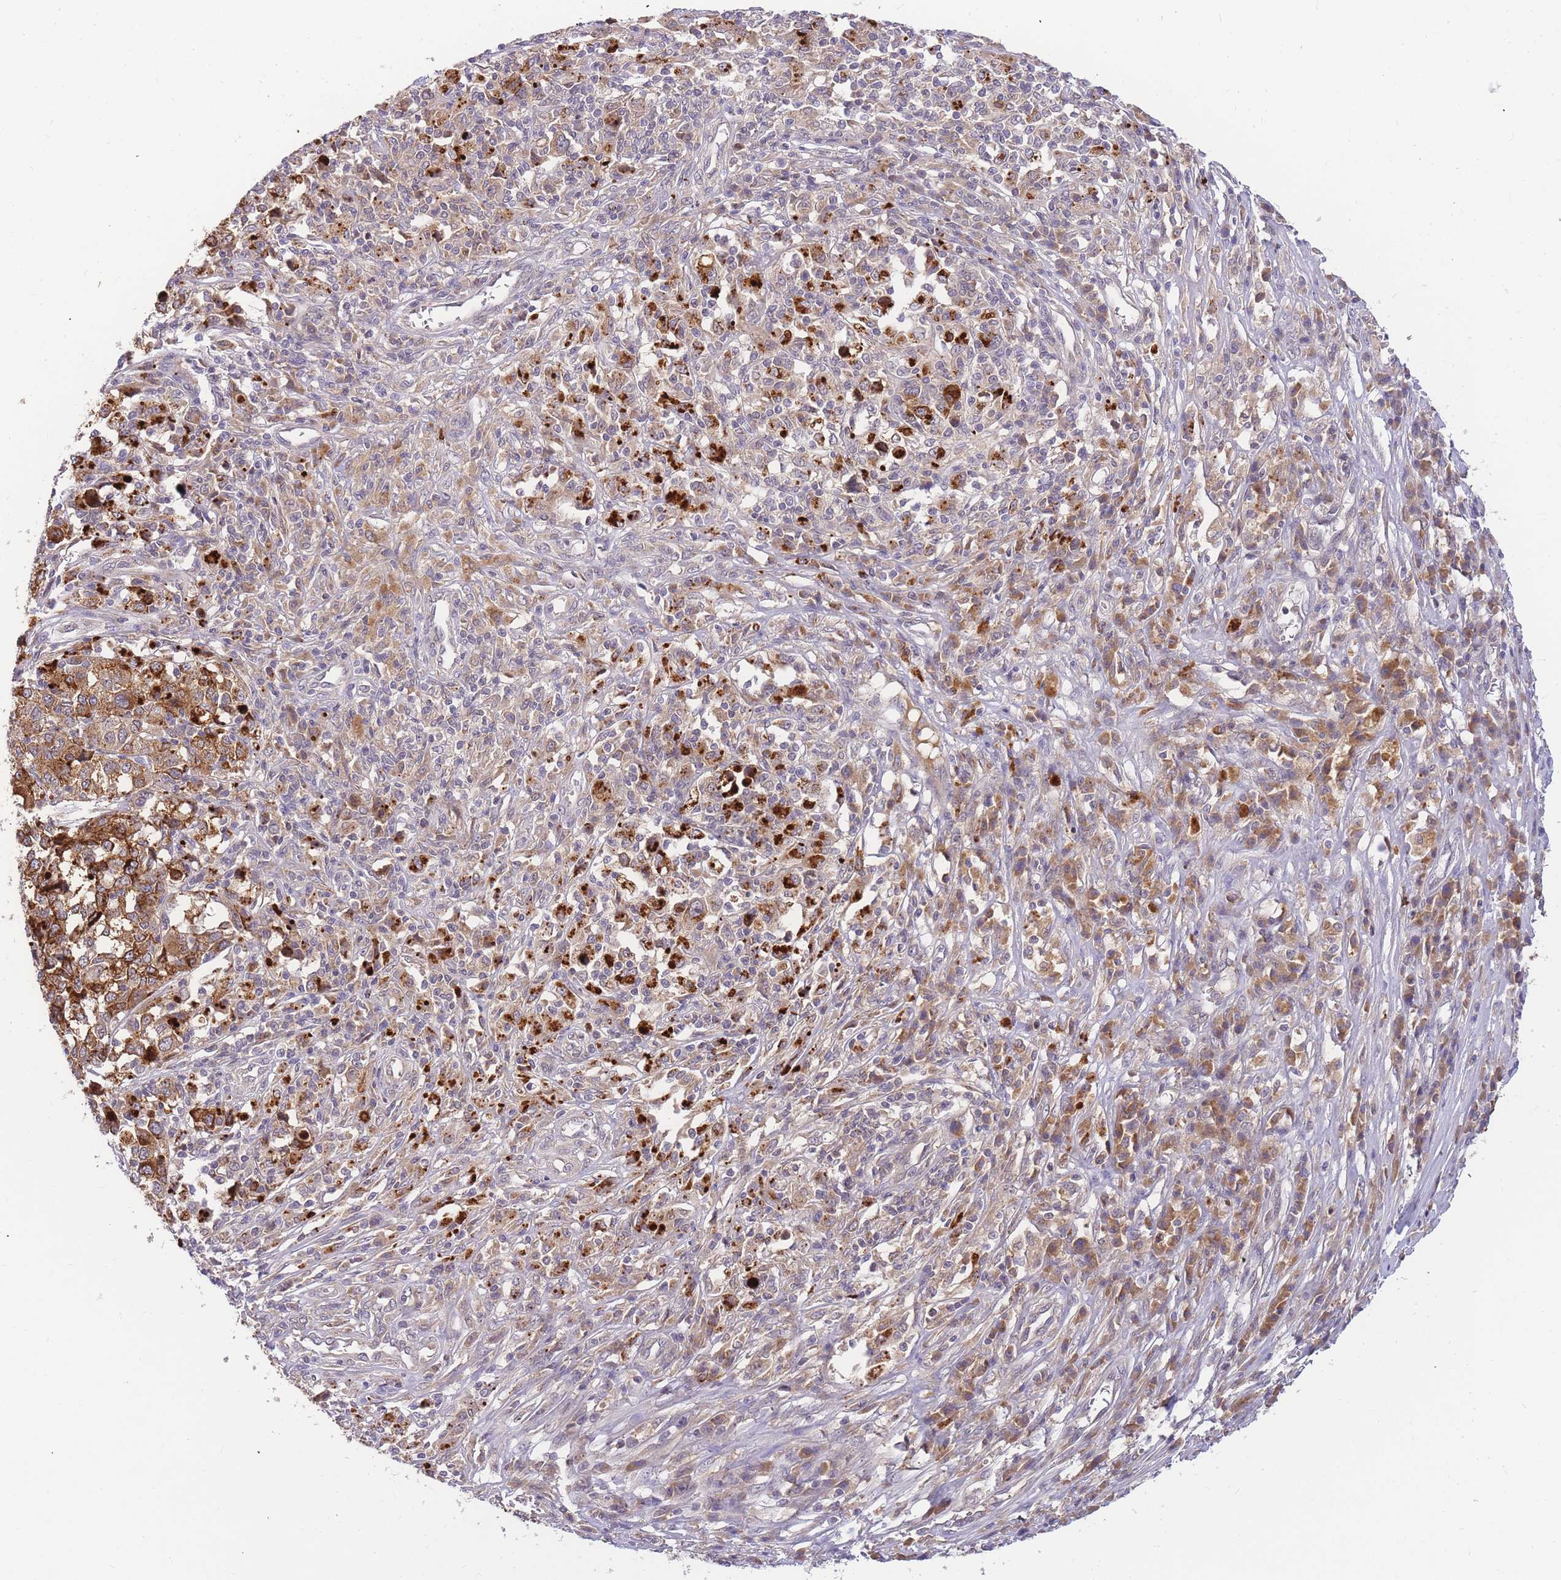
{"staining": {"intensity": "moderate", "quantity": ">75%", "location": "cytoplasmic/membranous"}, "tissue": "melanoma", "cell_type": "Tumor cells", "image_type": "cancer", "snomed": [{"axis": "morphology", "description": "Malignant melanoma, Metastatic site"}, {"axis": "topography", "description": "Lymph node"}], "caption": "A high-resolution histopathology image shows immunohistochemistry (IHC) staining of malignant melanoma (metastatic site), which exhibits moderate cytoplasmic/membranous staining in approximately >75% of tumor cells.", "gene": "ZNF577", "patient": {"sex": "male", "age": 44}}